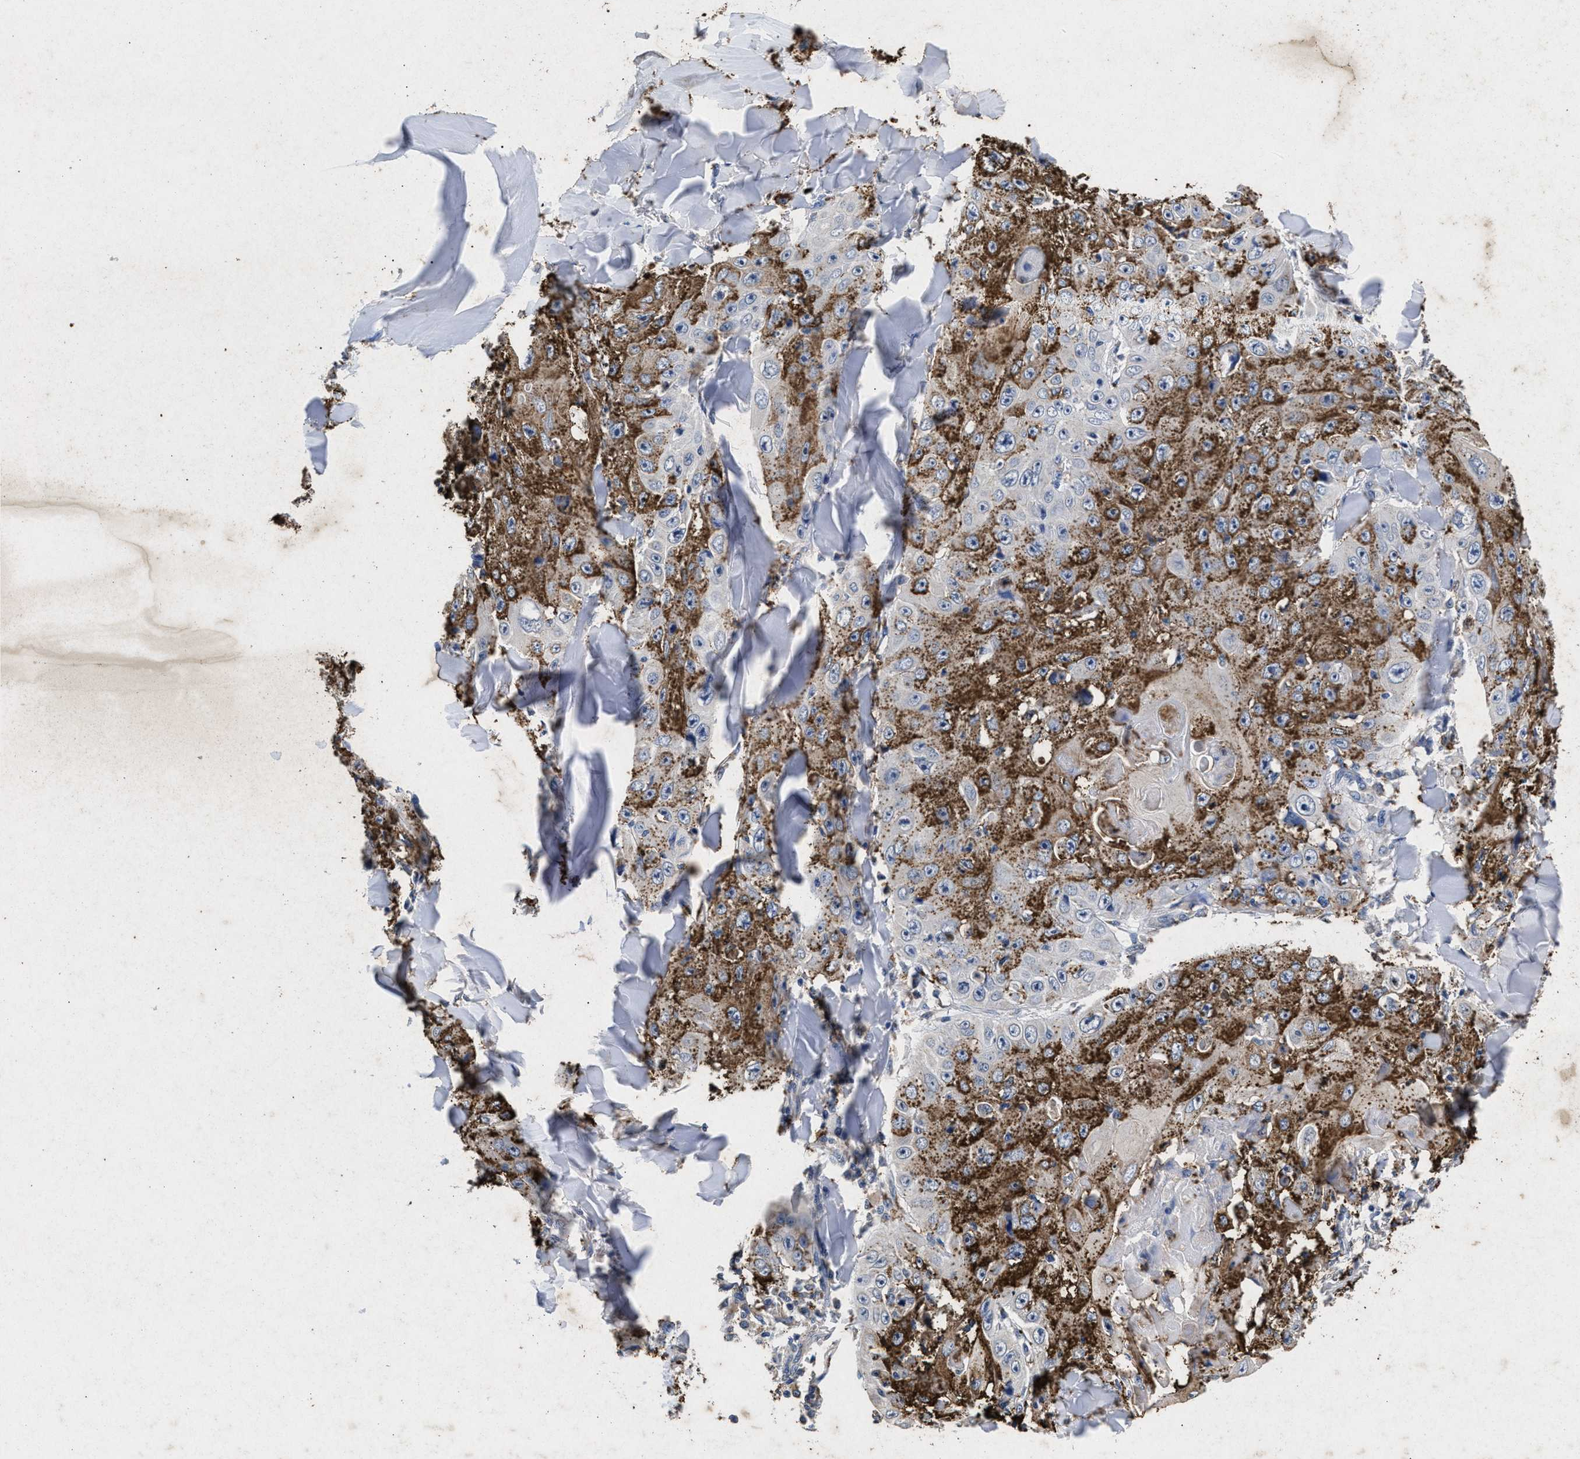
{"staining": {"intensity": "strong", "quantity": ">75%", "location": "cytoplasmic/membranous"}, "tissue": "skin cancer", "cell_type": "Tumor cells", "image_type": "cancer", "snomed": [{"axis": "morphology", "description": "Squamous cell carcinoma, NOS"}, {"axis": "topography", "description": "Skin"}], "caption": "Skin squamous cell carcinoma stained with immunohistochemistry displays strong cytoplasmic/membranous positivity in approximately >75% of tumor cells. The staining was performed using DAB (3,3'-diaminobenzidine) to visualize the protein expression in brown, while the nuclei were stained in blue with hematoxylin (Magnification: 20x).", "gene": "LTB4R2", "patient": {"sex": "male", "age": 86}}